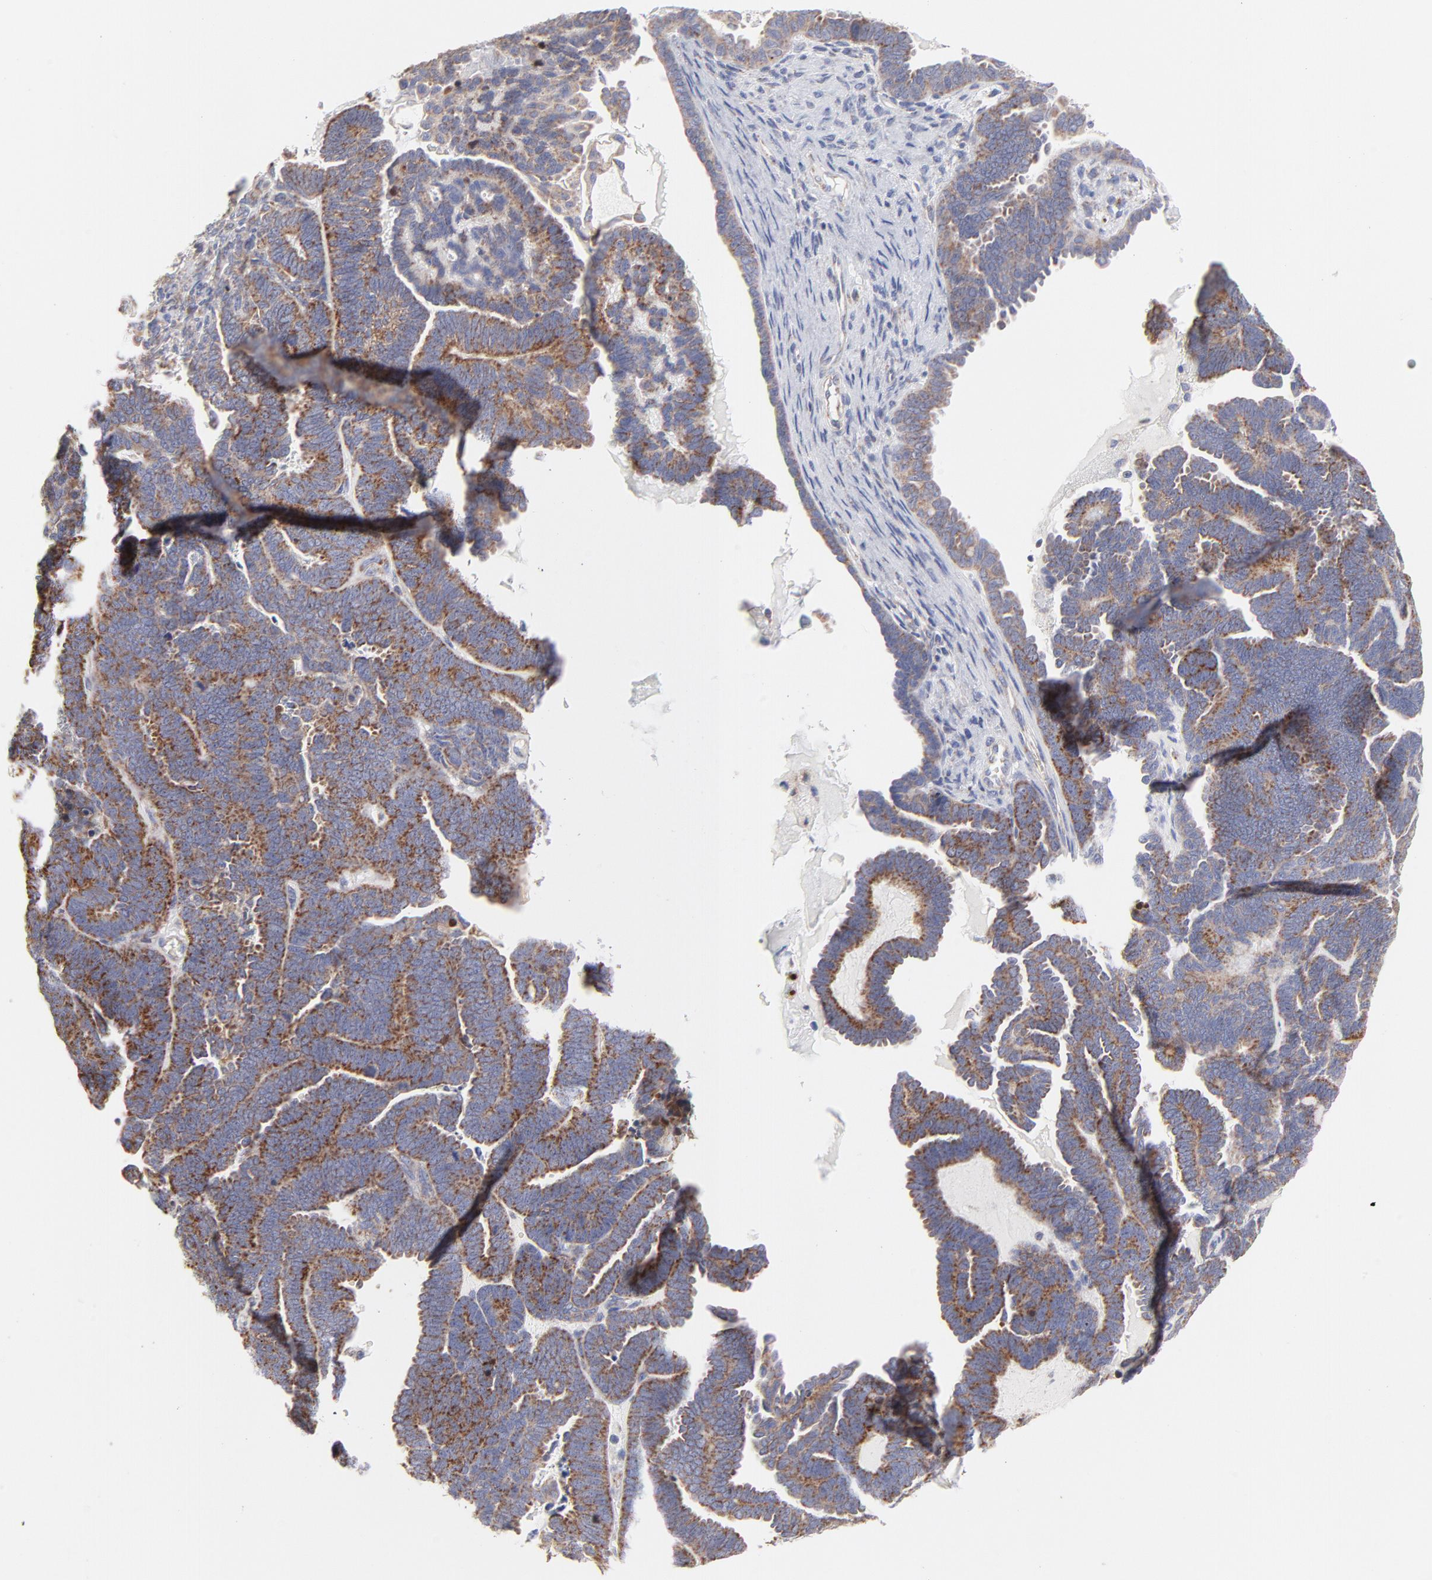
{"staining": {"intensity": "moderate", "quantity": ">75%", "location": "cytoplasmic/membranous"}, "tissue": "endometrial cancer", "cell_type": "Tumor cells", "image_type": "cancer", "snomed": [{"axis": "morphology", "description": "Neoplasm, malignant, NOS"}, {"axis": "topography", "description": "Endometrium"}], "caption": "Approximately >75% of tumor cells in human endometrial cancer (neoplasm (malignant)) reveal moderate cytoplasmic/membranous protein staining as visualized by brown immunohistochemical staining.", "gene": "TIMM8A", "patient": {"sex": "female", "age": 74}}